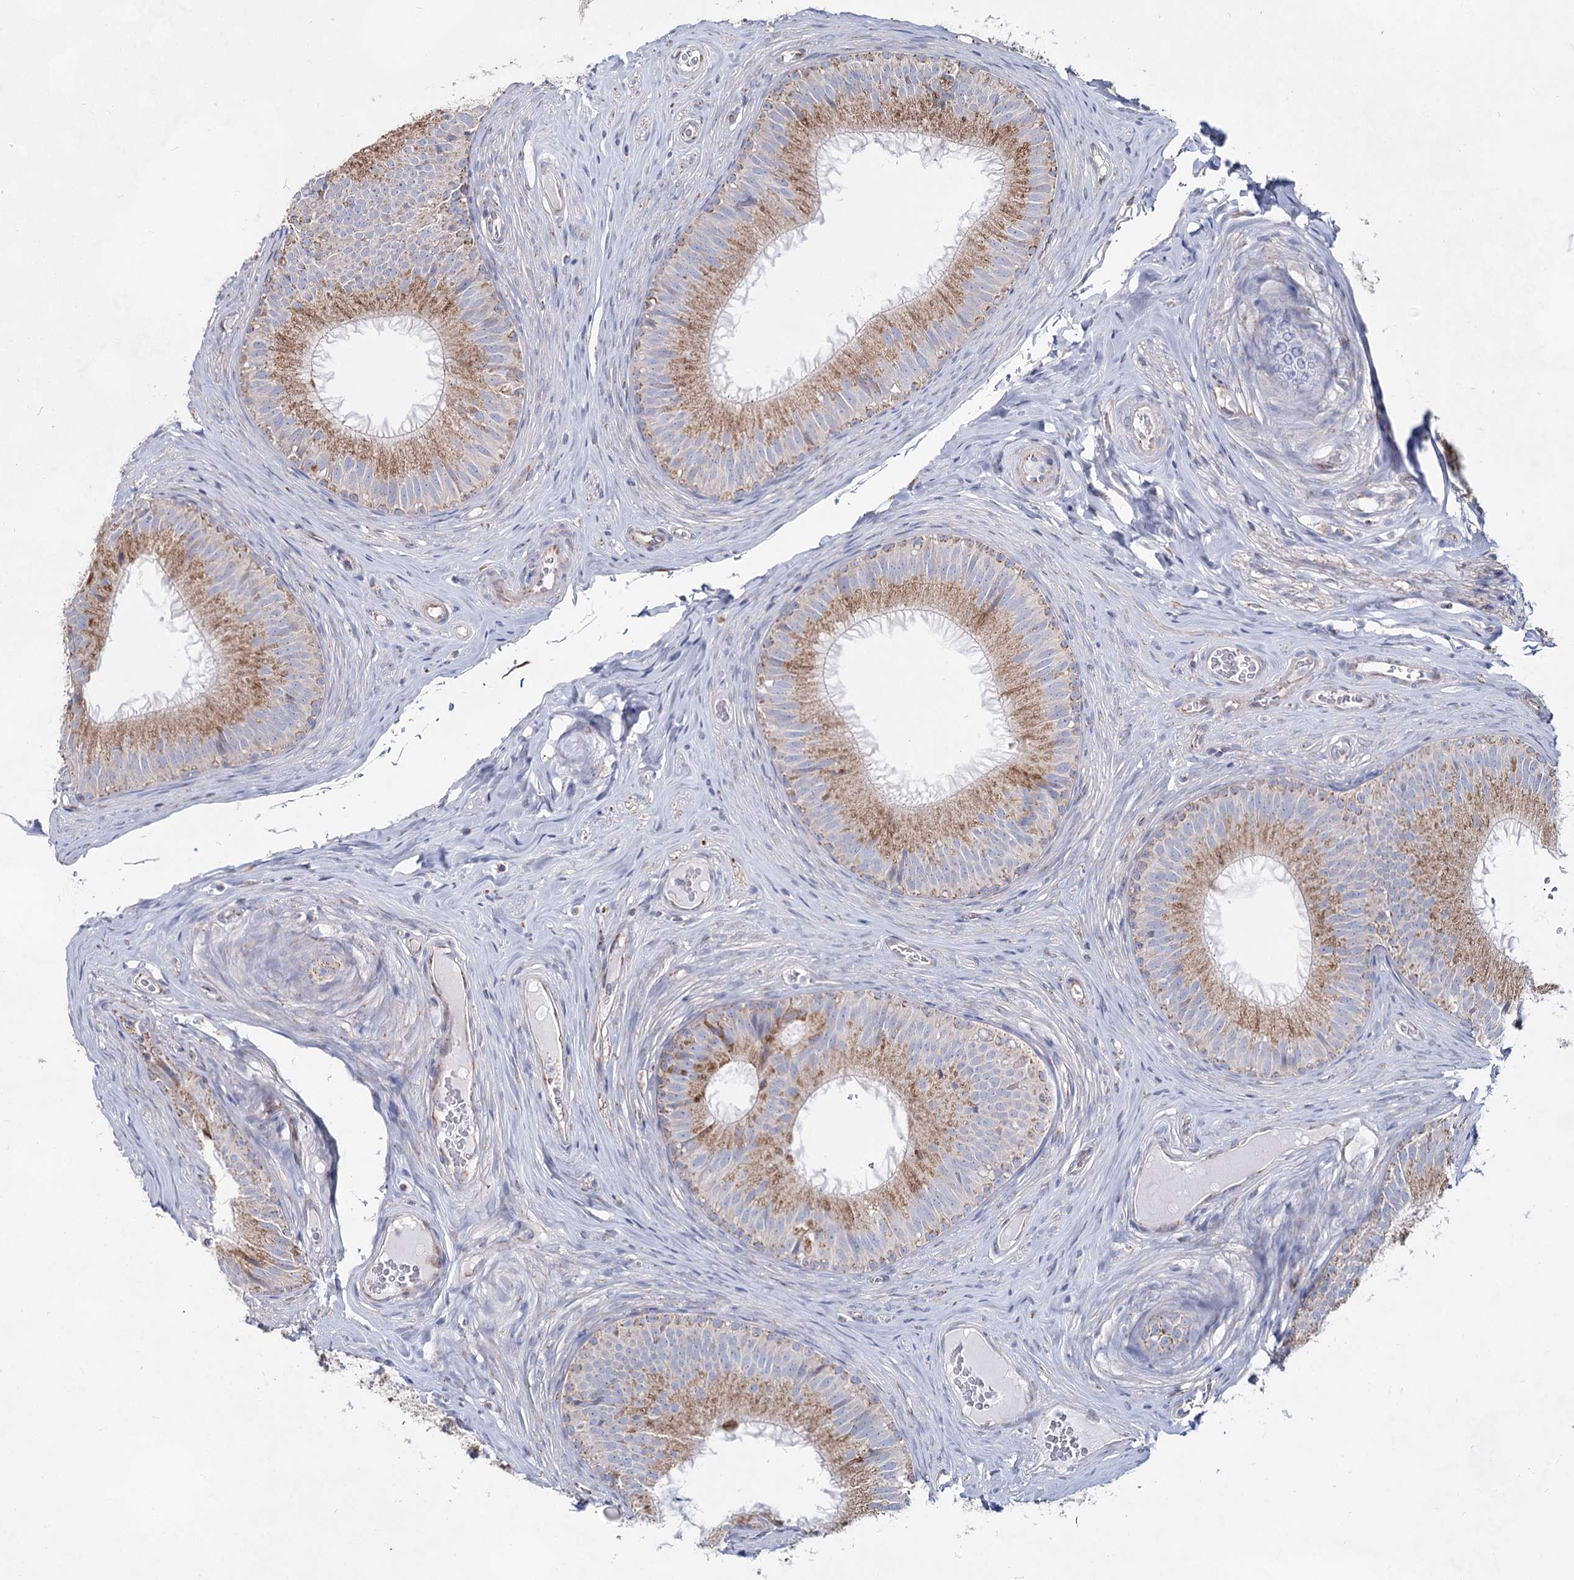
{"staining": {"intensity": "moderate", "quantity": "25%-75%", "location": "cytoplasmic/membranous"}, "tissue": "epididymis", "cell_type": "Glandular cells", "image_type": "normal", "snomed": [{"axis": "morphology", "description": "Normal tissue, NOS"}, {"axis": "topography", "description": "Epididymis"}], "caption": "Immunohistochemical staining of normal epididymis shows 25%-75% levels of moderate cytoplasmic/membranous protein staining in about 25%-75% of glandular cells.", "gene": "CCDC73", "patient": {"sex": "male", "age": 34}}